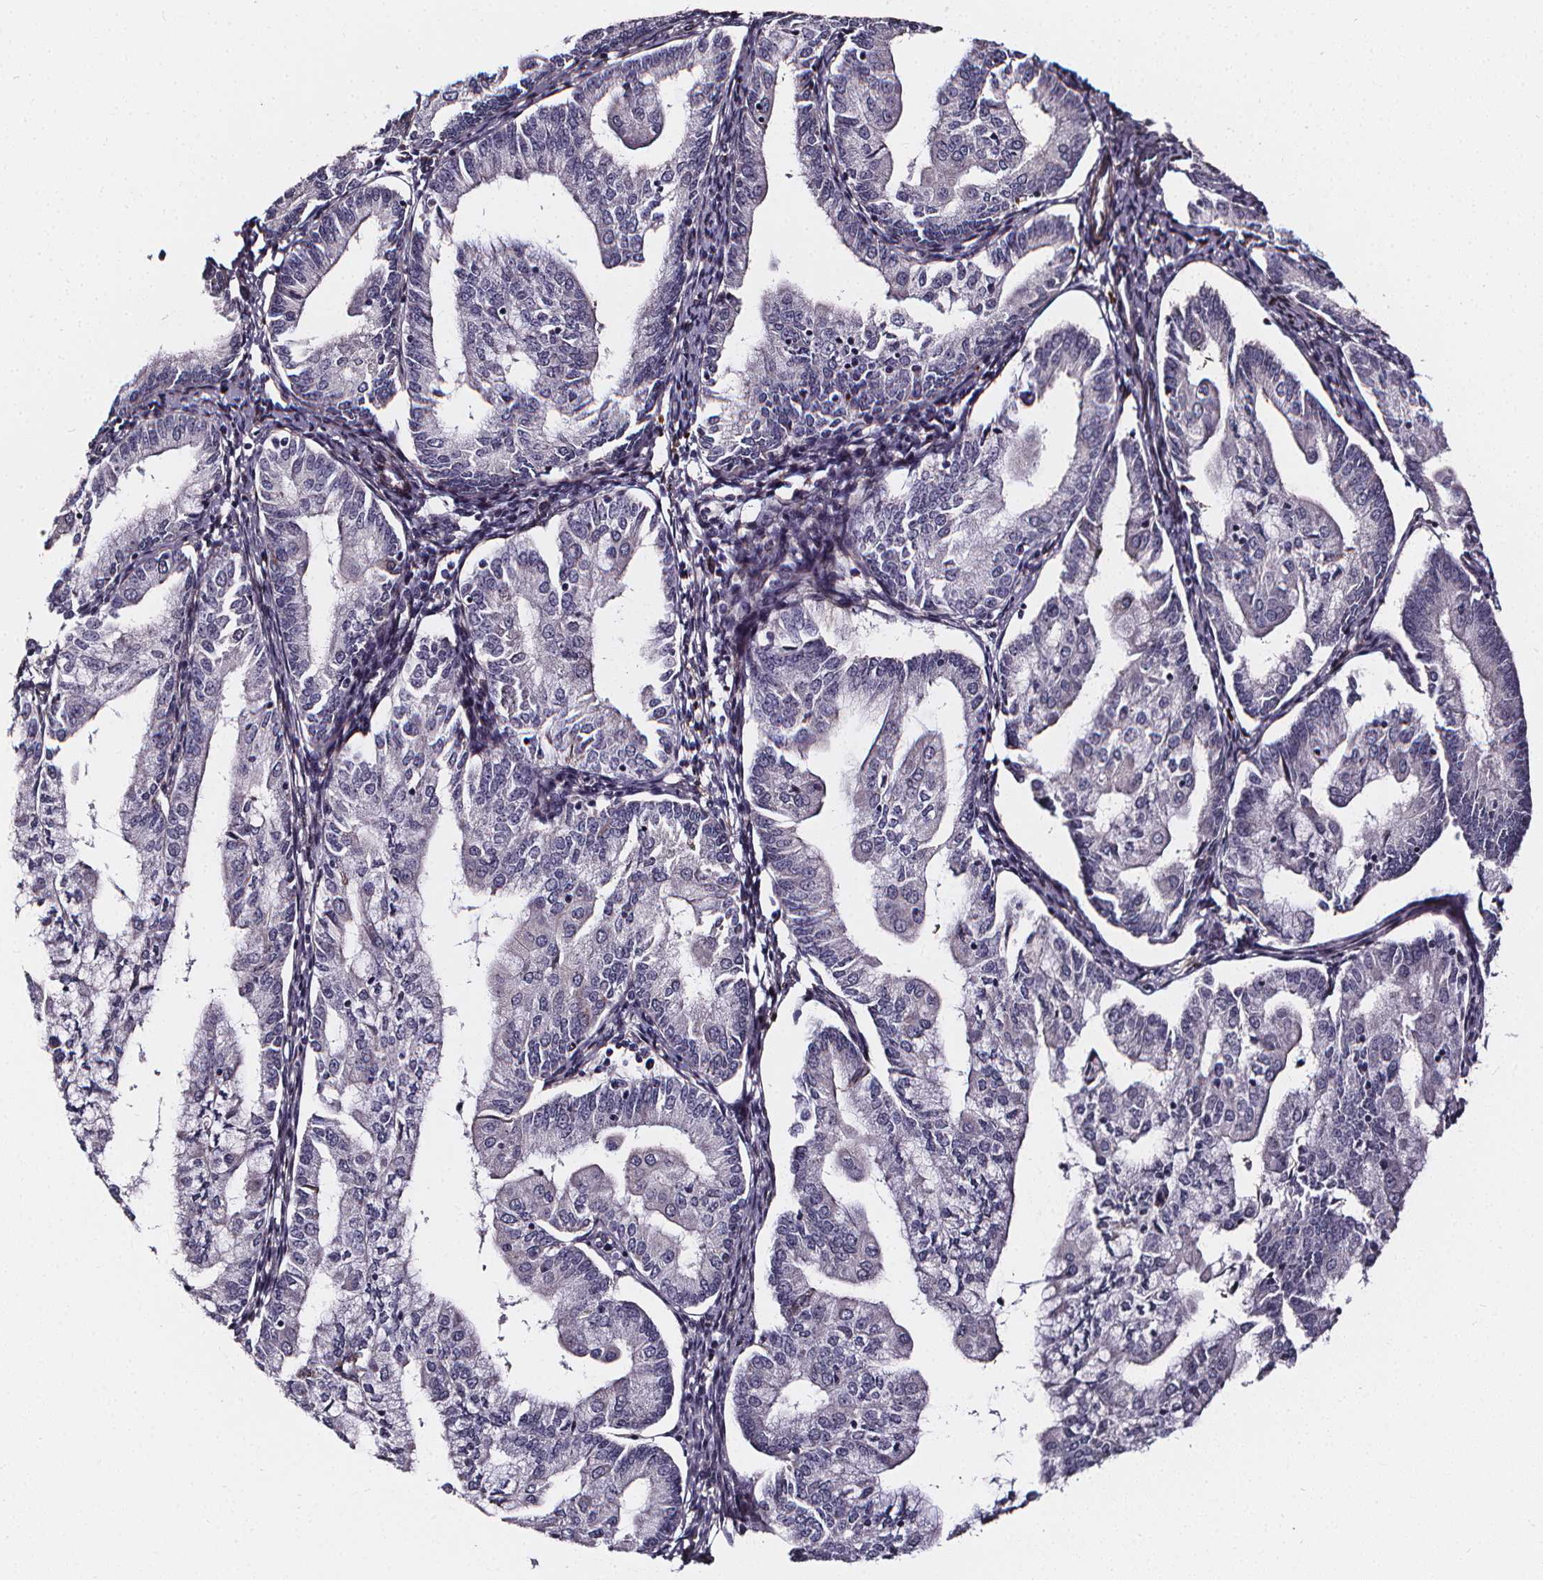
{"staining": {"intensity": "negative", "quantity": "none", "location": "none"}, "tissue": "endometrial cancer", "cell_type": "Tumor cells", "image_type": "cancer", "snomed": [{"axis": "morphology", "description": "Adenocarcinoma, NOS"}, {"axis": "topography", "description": "Endometrium"}], "caption": "Immunohistochemistry micrograph of endometrial adenocarcinoma stained for a protein (brown), which displays no positivity in tumor cells. Brightfield microscopy of IHC stained with DAB (brown) and hematoxylin (blue), captured at high magnification.", "gene": "AEBP1", "patient": {"sex": "female", "age": 55}}